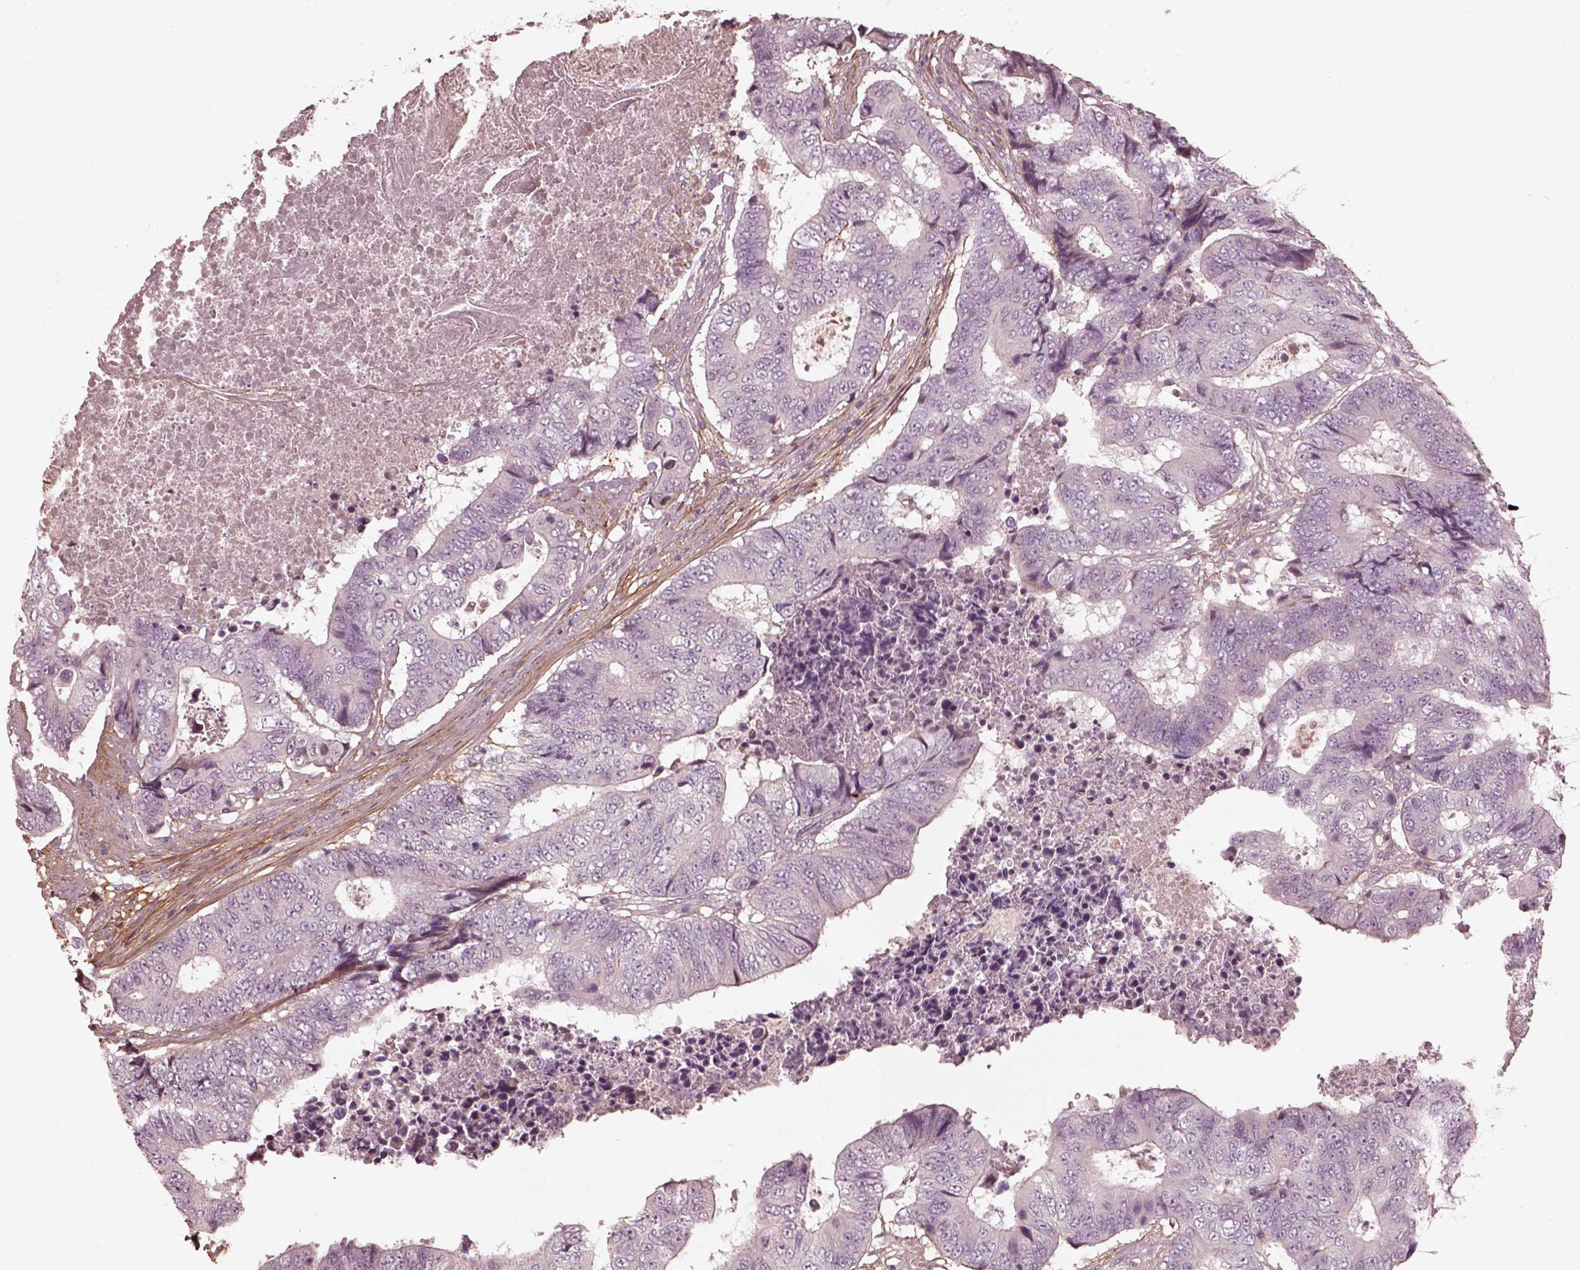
{"staining": {"intensity": "negative", "quantity": "none", "location": "none"}, "tissue": "colorectal cancer", "cell_type": "Tumor cells", "image_type": "cancer", "snomed": [{"axis": "morphology", "description": "Adenocarcinoma, NOS"}, {"axis": "topography", "description": "Colon"}], "caption": "Tumor cells show no significant expression in colorectal cancer (adenocarcinoma).", "gene": "EFEMP1", "patient": {"sex": "female", "age": 48}}